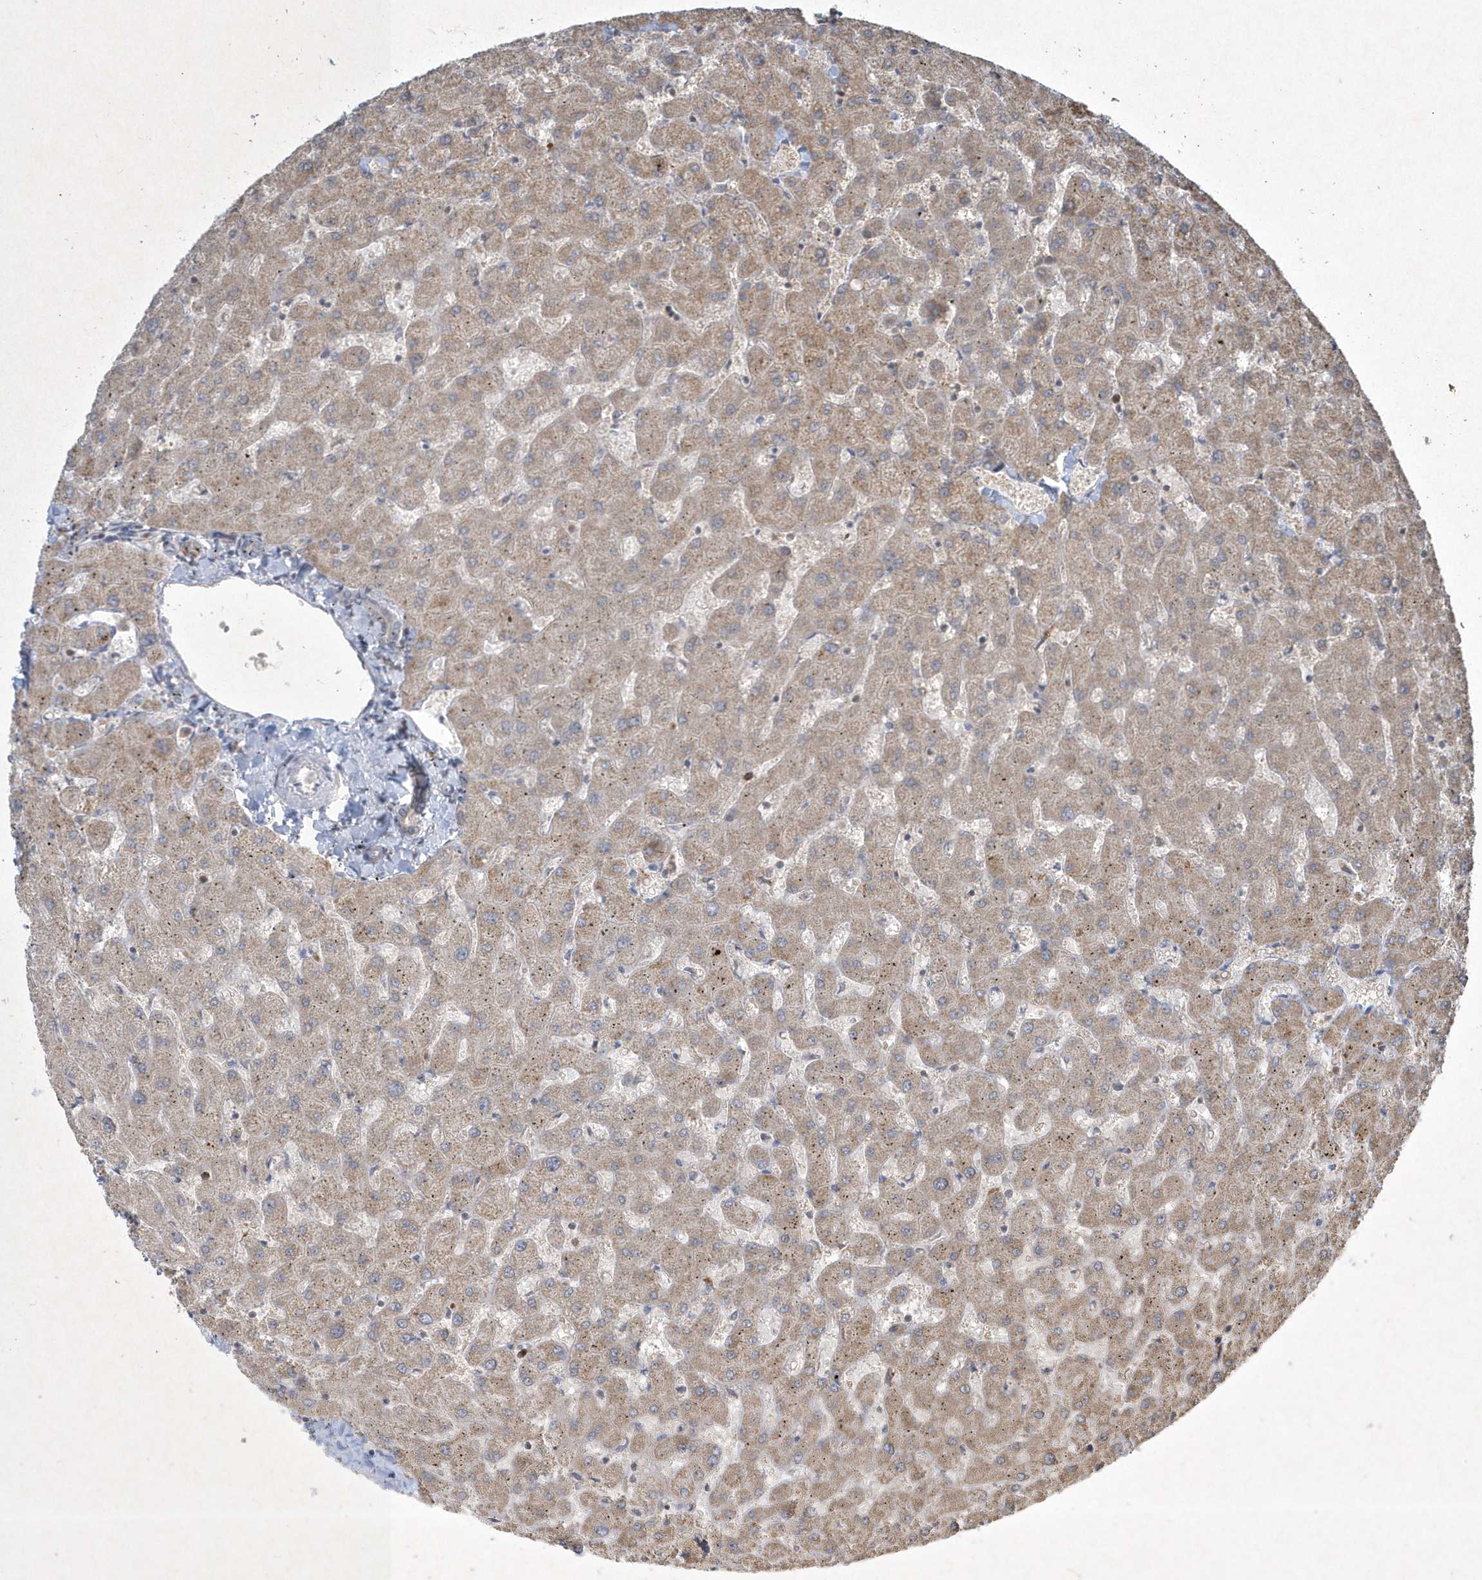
{"staining": {"intensity": "weak", "quantity": ">75%", "location": "cytoplasmic/membranous"}, "tissue": "liver", "cell_type": "Cholangiocytes", "image_type": "normal", "snomed": [{"axis": "morphology", "description": "Normal tissue, NOS"}, {"axis": "topography", "description": "Liver"}], "caption": "Protein staining demonstrates weak cytoplasmic/membranous staining in approximately >75% of cholangiocytes in normal liver. (IHC, brightfield microscopy, high magnification).", "gene": "PLTP", "patient": {"sex": "female", "age": 63}}